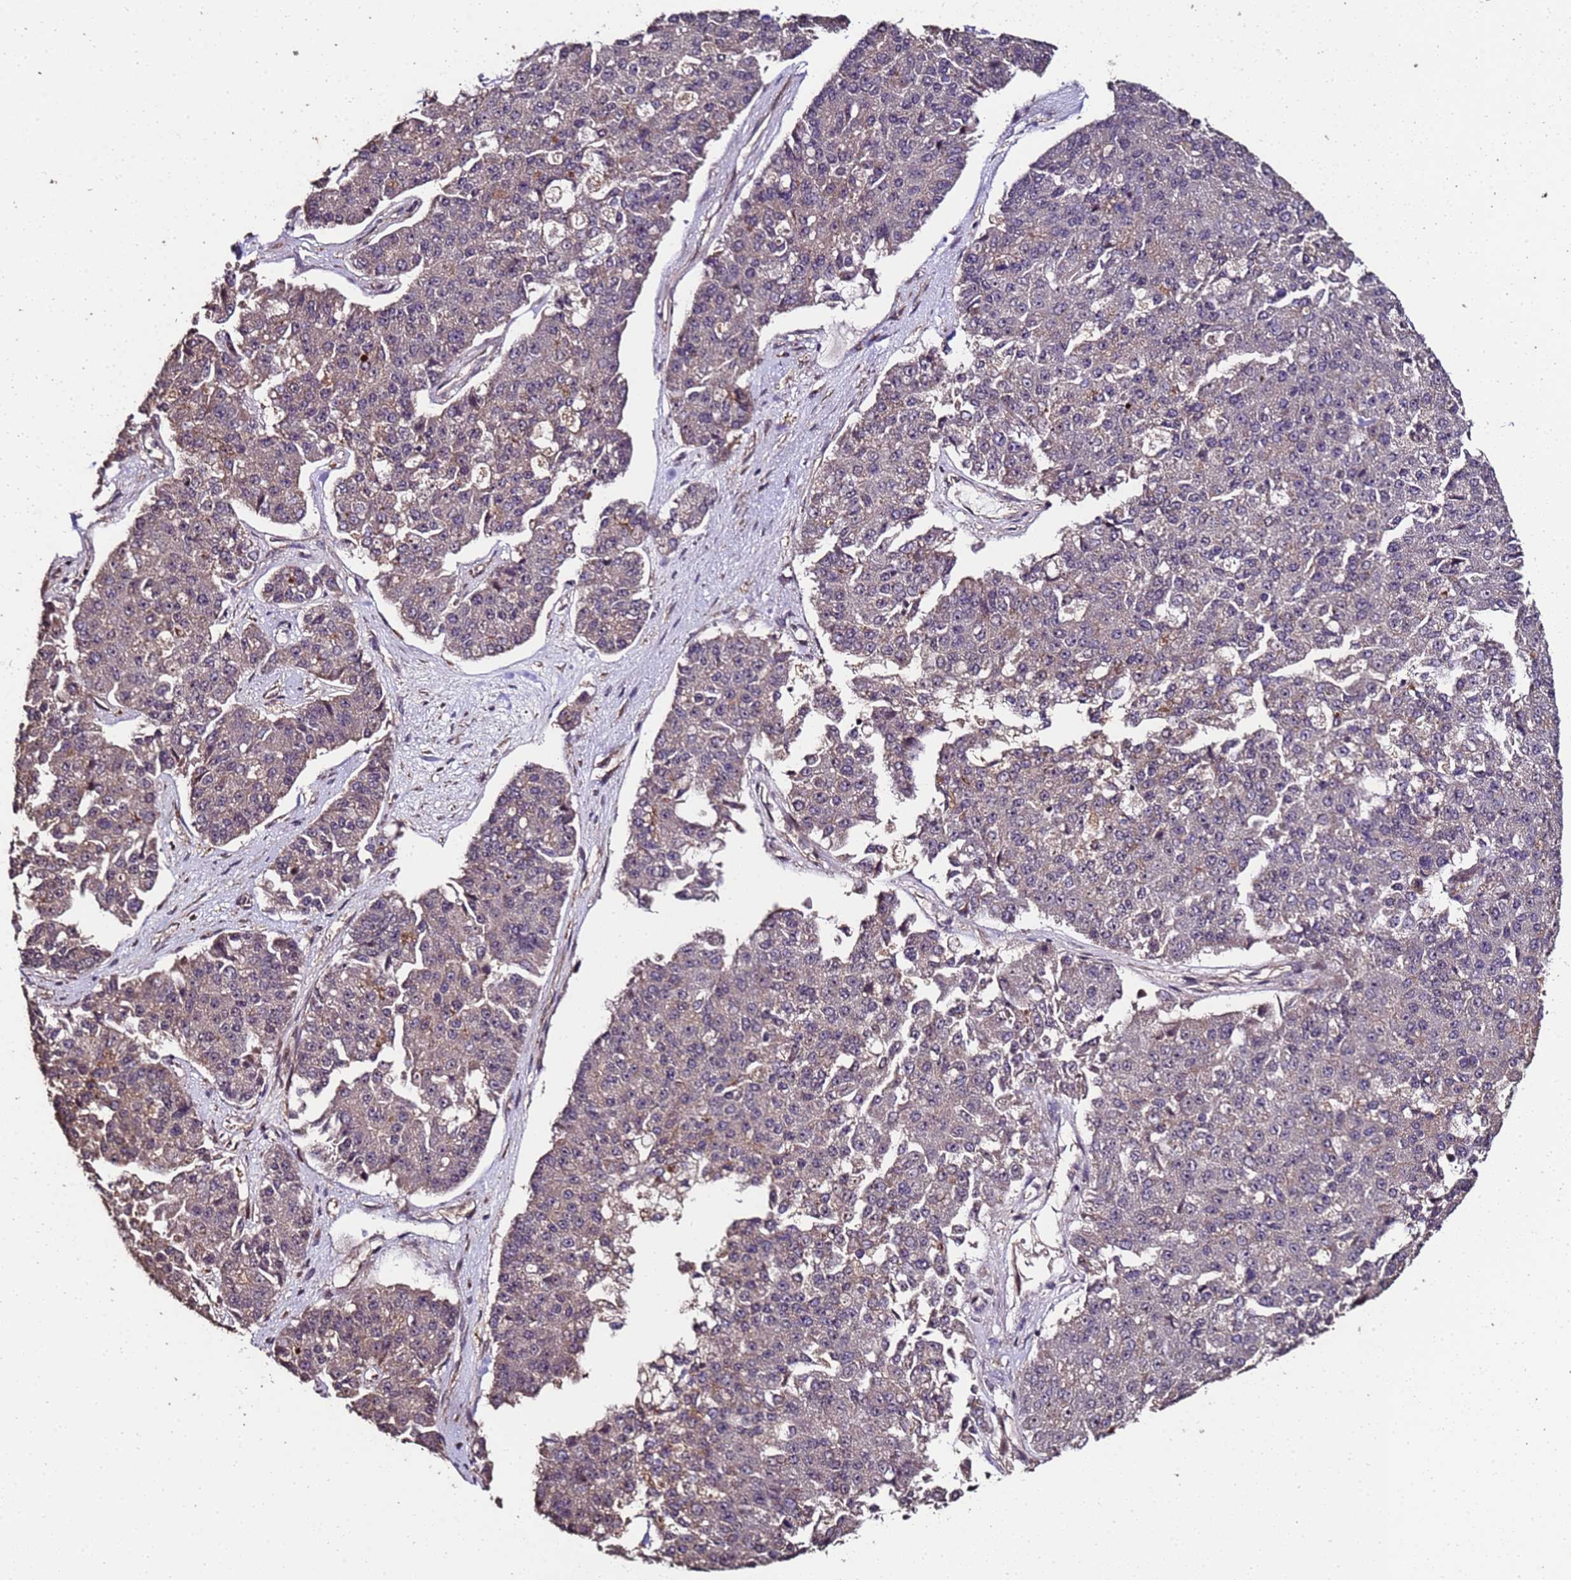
{"staining": {"intensity": "weak", "quantity": "<25%", "location": "cytoplasmic/membranous"}, "tissue": "pancreatic cancer", "cell_type": "Tumor cells", "image_type": "cancer", "snomed": [{"axis": "morphology", "description": "Adenocarcinoma, NOS"}, {"axis": "topography", "description": "Pancreas"}], "caption": "Adenocarcinoma (pancreatic) was stained to show a protein in brown. There is no significant positivity in tumor cells.", "gene": "PRODH", "patient": {"sex": "male", "age": 50}}